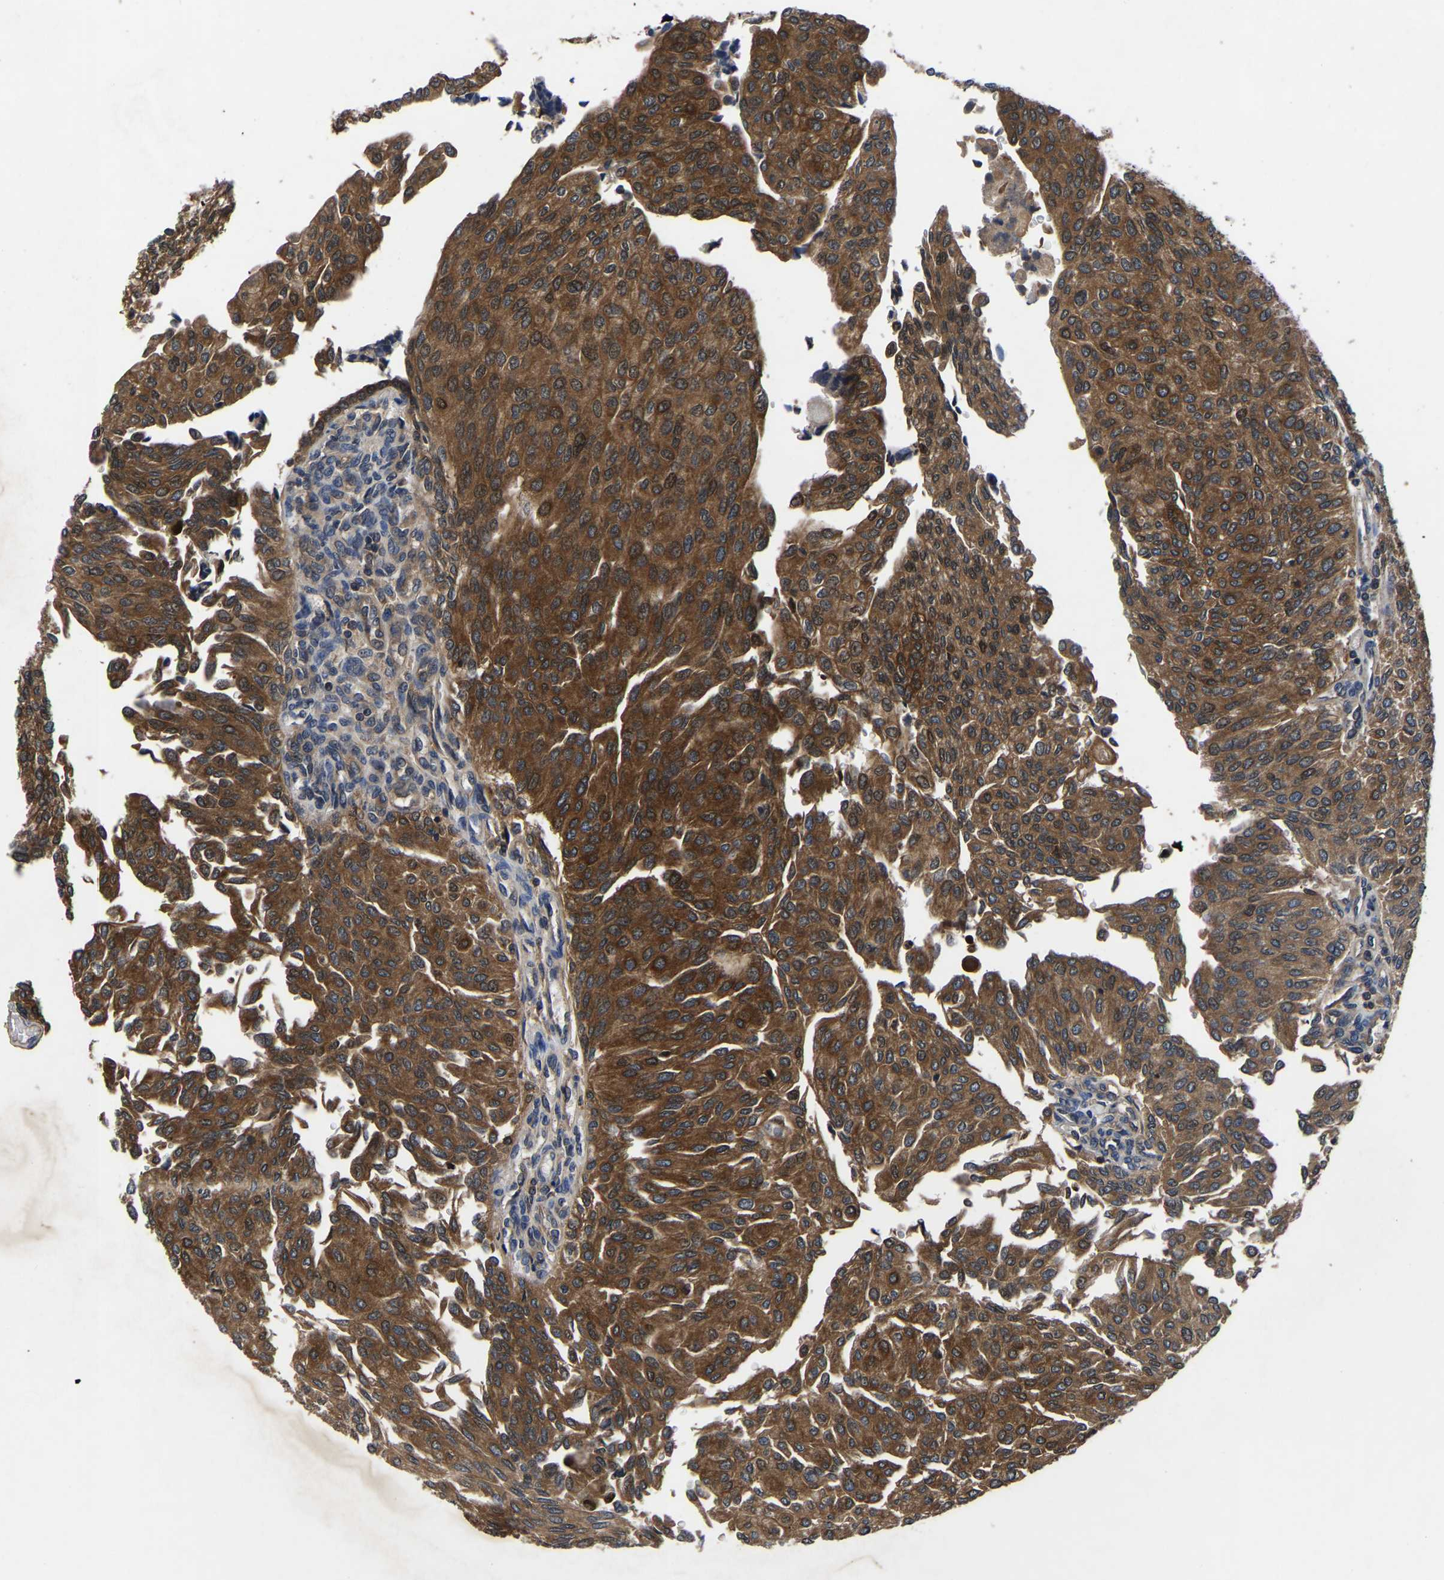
{"staining": {"intensity": "strong", "quantity": ">75%", "location": "cytoplasmic/membranous"}, "tissue": "urothelial cancer", "cell_type": "Tumor cells", "image_type": "cancer", "snomed": [{"axis": "morphology", "description": "Urothelial carcinoma, Low grade"}, {"axis": "topography", "description": "Urinary bladder"}], "caption": "Immunohistochemistry histopathology image of neoplastic tissue: human low-grade urothelial carcinoma stained using immunohistochemistry reveals high levels of strong protein expression localized specifically in the cytoplasmic/membranous of tumor cells, appearing as a cytoplasmic/membranous brown color.", "gene": "FGD5", "patient": {"sex": "female", "age": 79}}